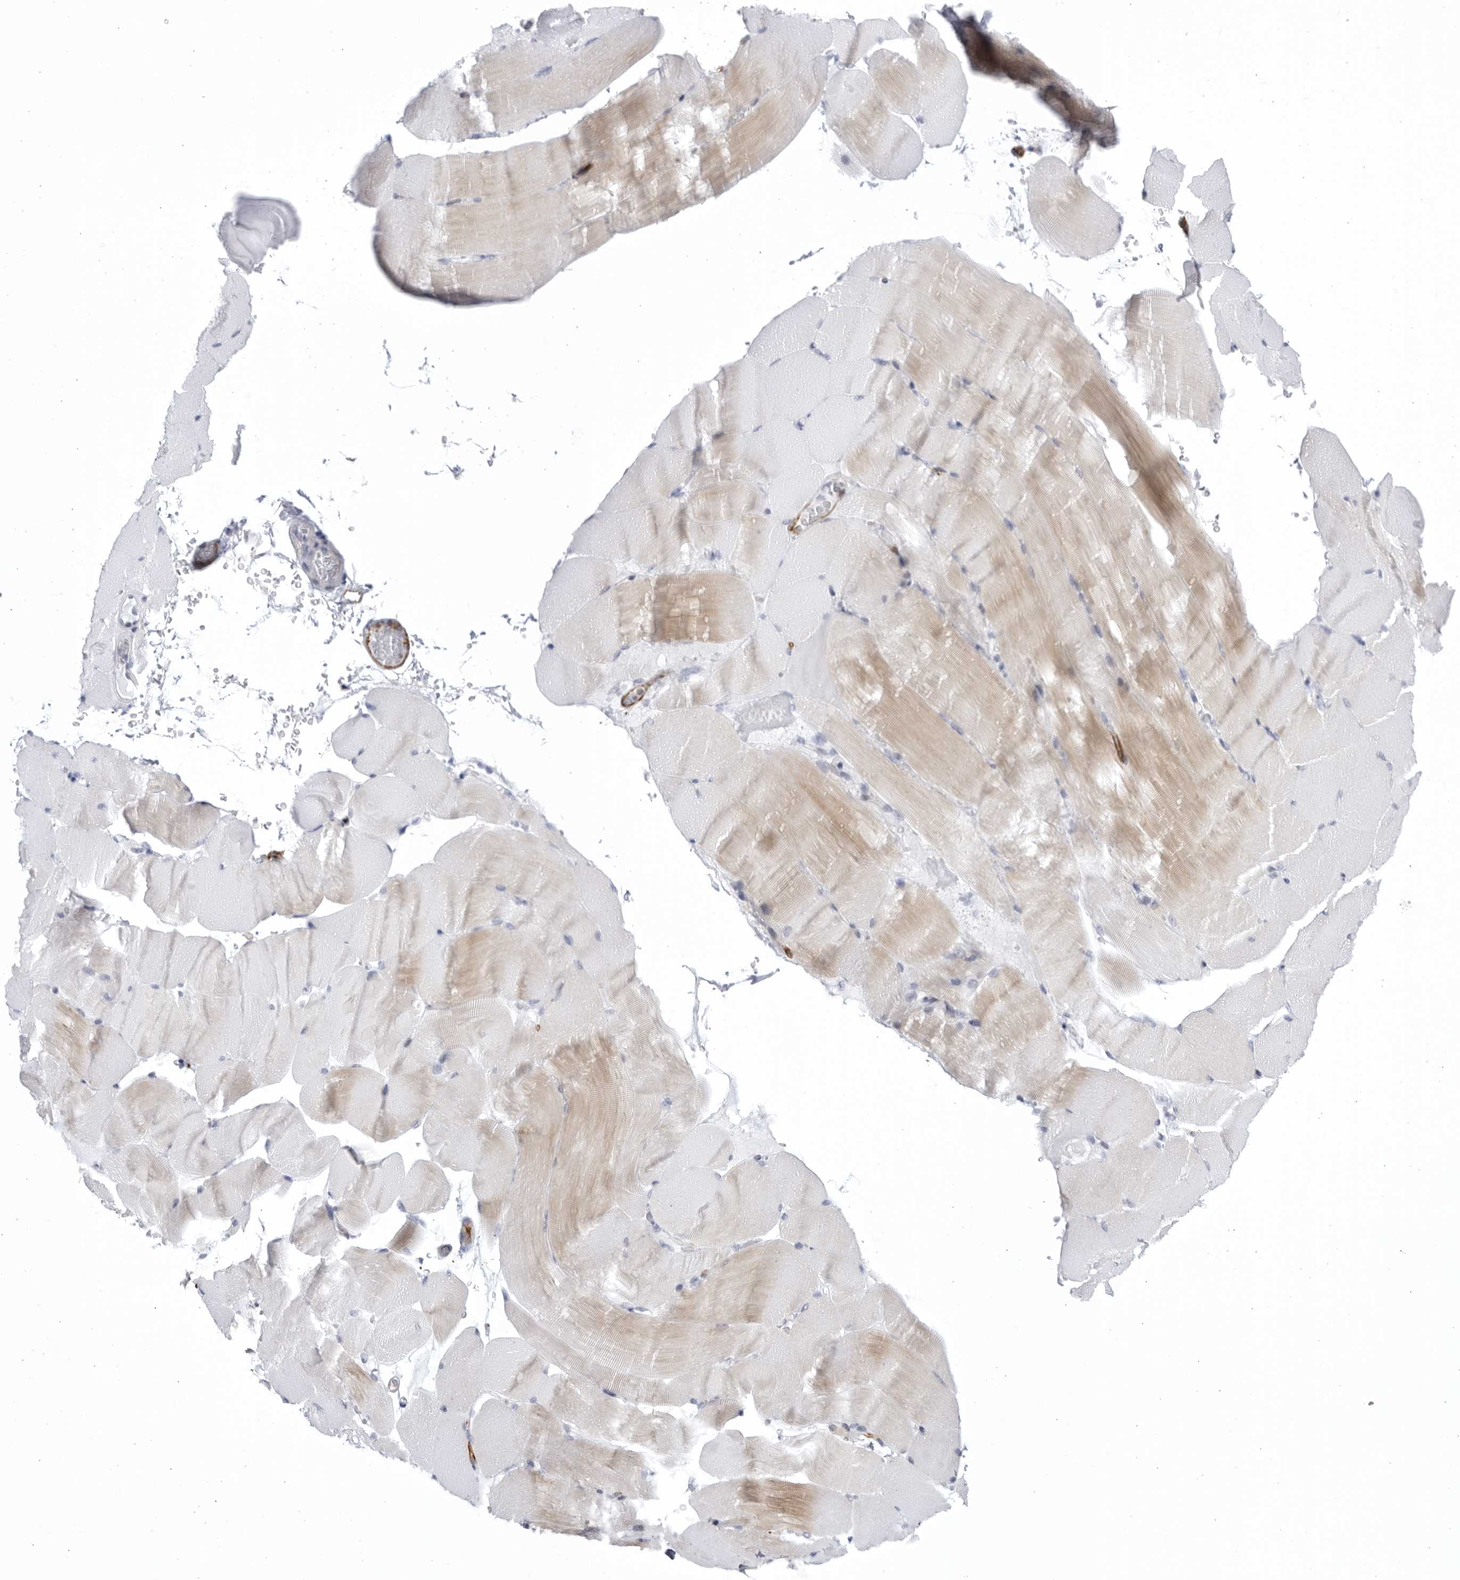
{"staining": {"intensity": "weak", "quantity": "<25%", "location": "cytoplasmic/membranous"}, "tissue": "skeletal muscle", "cell_type": "Myocytes", "image_type": "normal", "snomed": [{"axis": "morphology", "description": "Normal tissue, NOS"}, {"axis": "topography", "description": "Skeletal muscle"}, {"axis": "topography", "description": "Parathyroid gland"}], "caption": "Immunohistochemistry photomicrograph of benign skeletal muscle stained for a protein (brown), which reveals no expression in myocytes.", "gene": "CCDC181", "patient": {"sex": "female", "age": 37}}